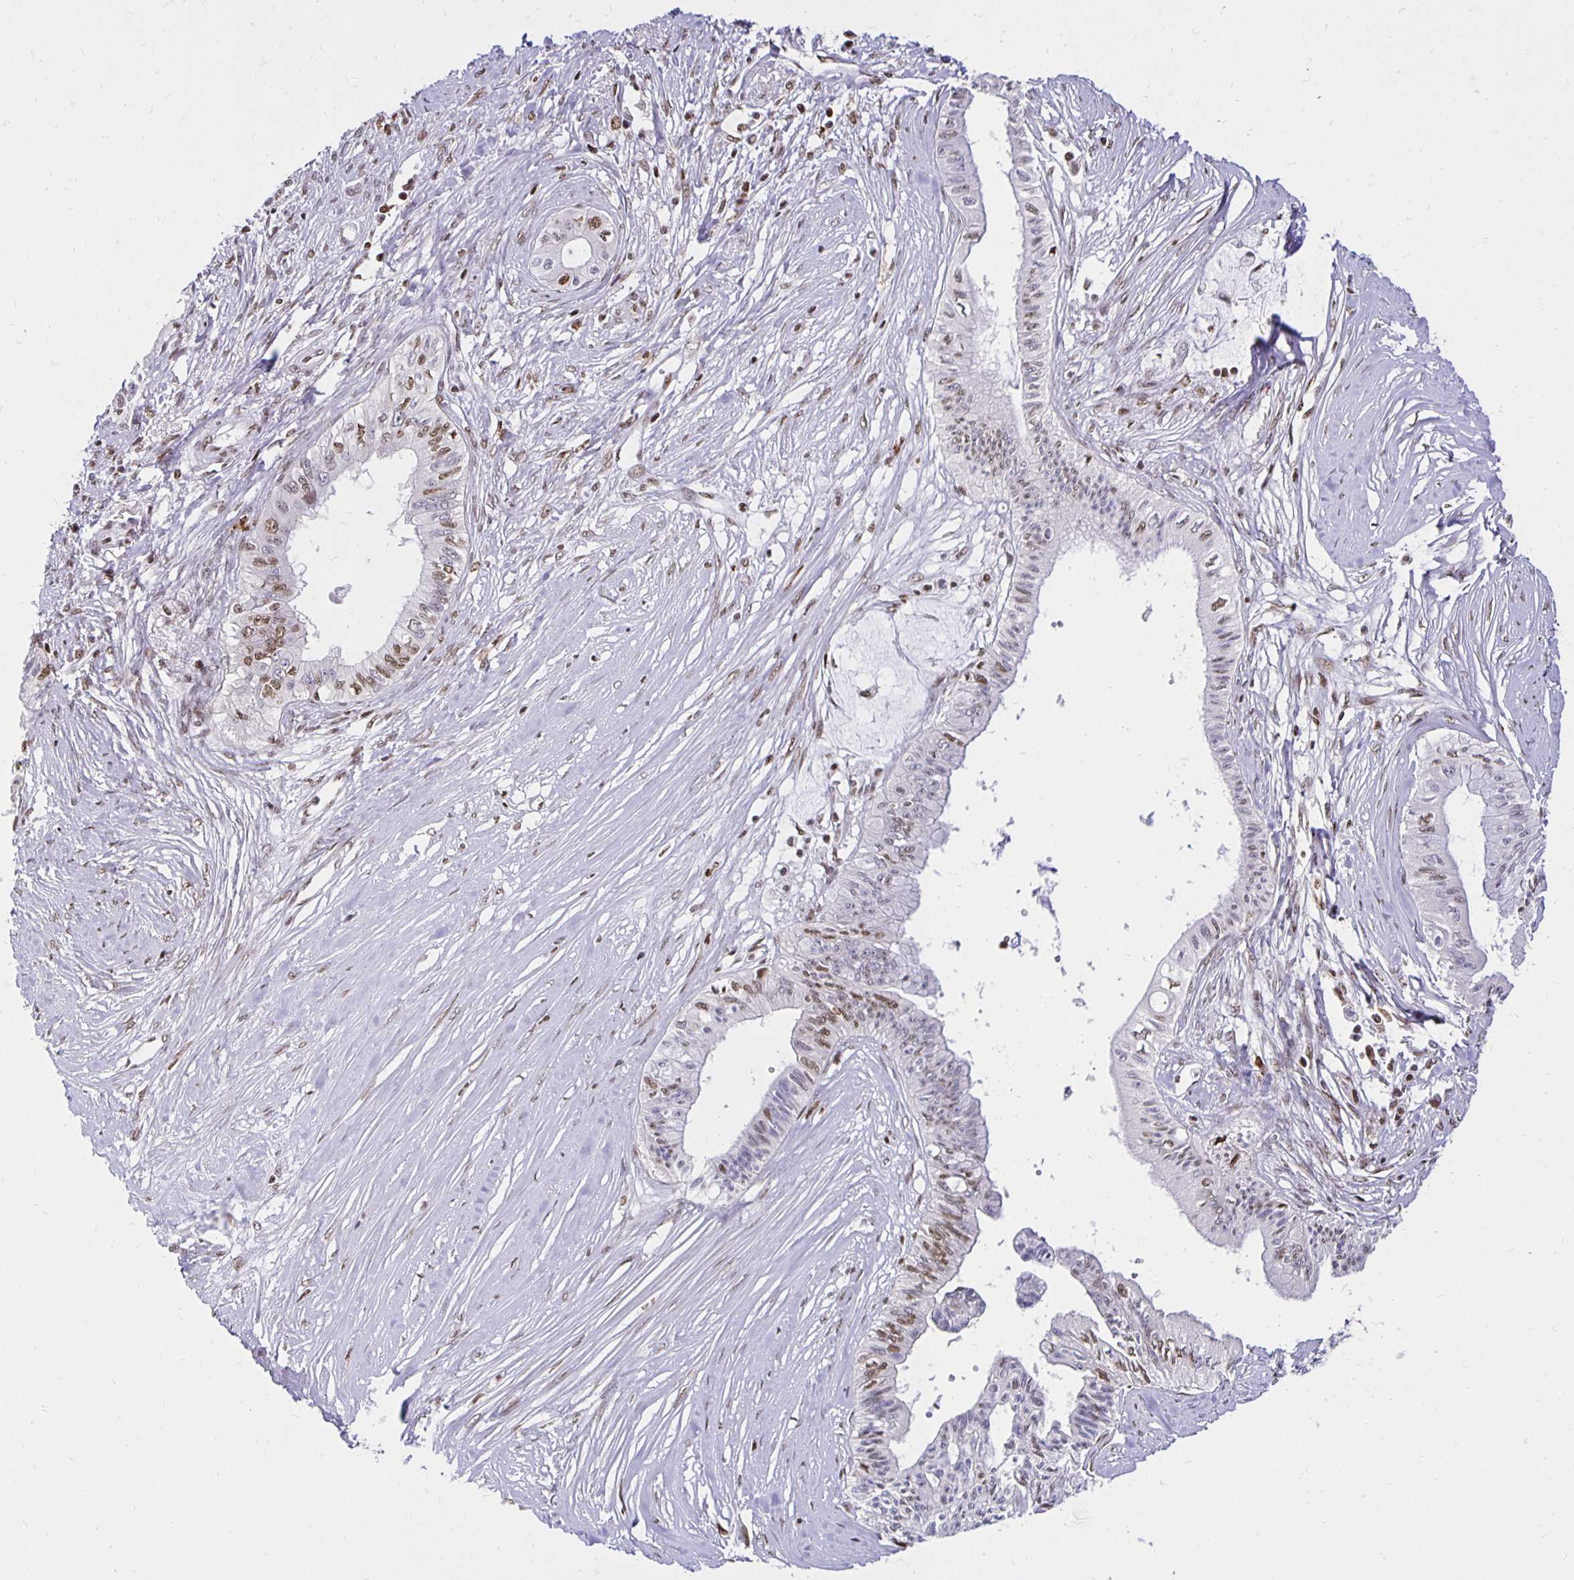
{"staining": {"intensity": "moderate", "quantity": "25%-75%", "location": "nuclear"}, "tissue": "pancreatic cancer", "cell_type": "Tumor cells", "image_type": "cancer", "snomed": [{"axis": "morphology", "description": "Adenocarcinoma, NOS"}, {"axis": "topography", "description": "Pancreas"}], "caption": "Tumor cells demonstrate medium levels of moderate nuclear staining in approximately 25%-75% of cells in pancreatic adenocarcinoma.", "gene": "ZNF579", "patient": {"sex": "male", "age": 71}}